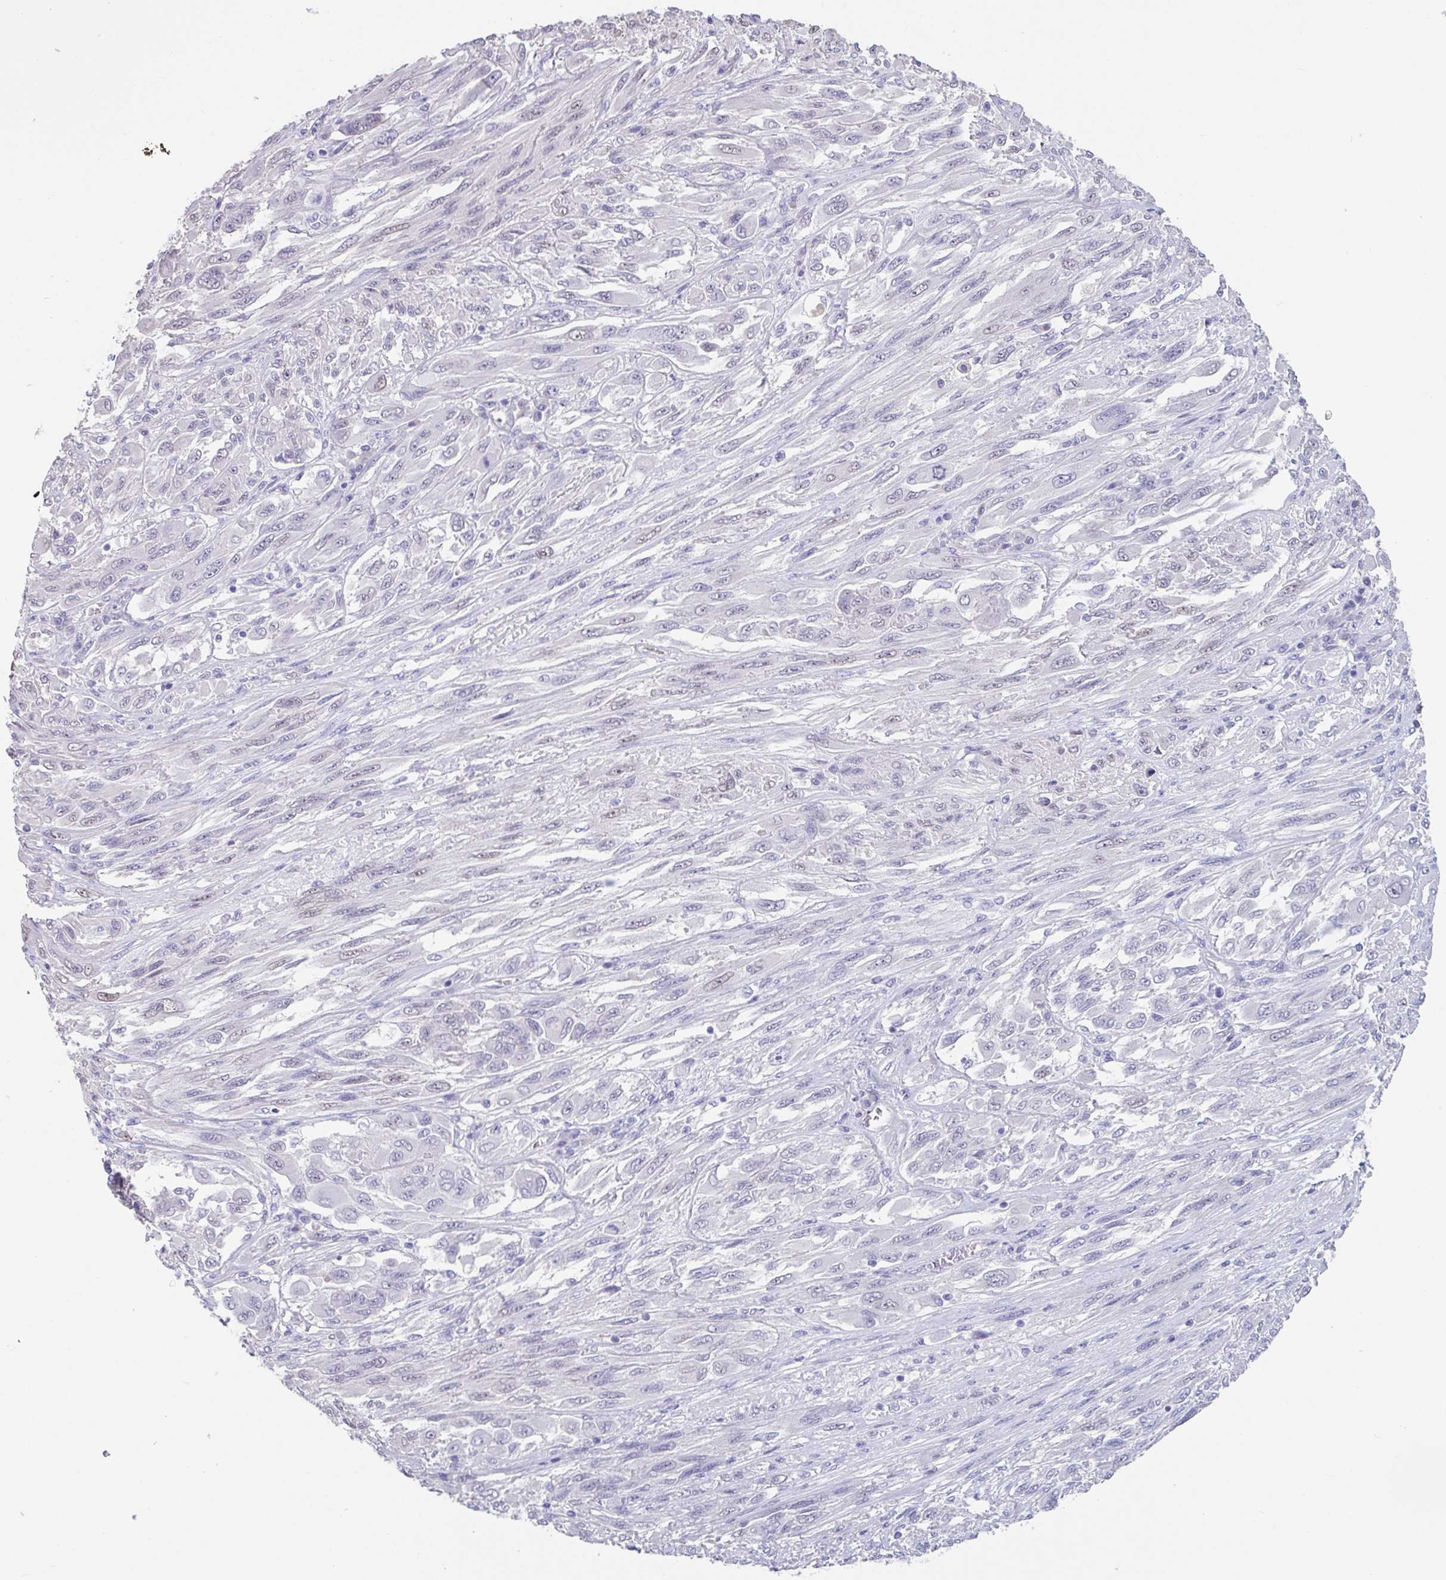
{"staining": {"intensity": "negative", "quantity": "none", "location": "none"}, "tissue": "melanoma", "cell_type": "Tumor cells", "image_type": "cancer", "snomed": [{"axis": "morphology", "description": "Malignant melanoma, NOS"}, {"axis": "topography", "description": "Skin"}], "caption": "Tumor cells are negative for brown protein staining in melanoma.", "gene": "SLC44A4", "patient": {"sex": "female", "age": 91}}